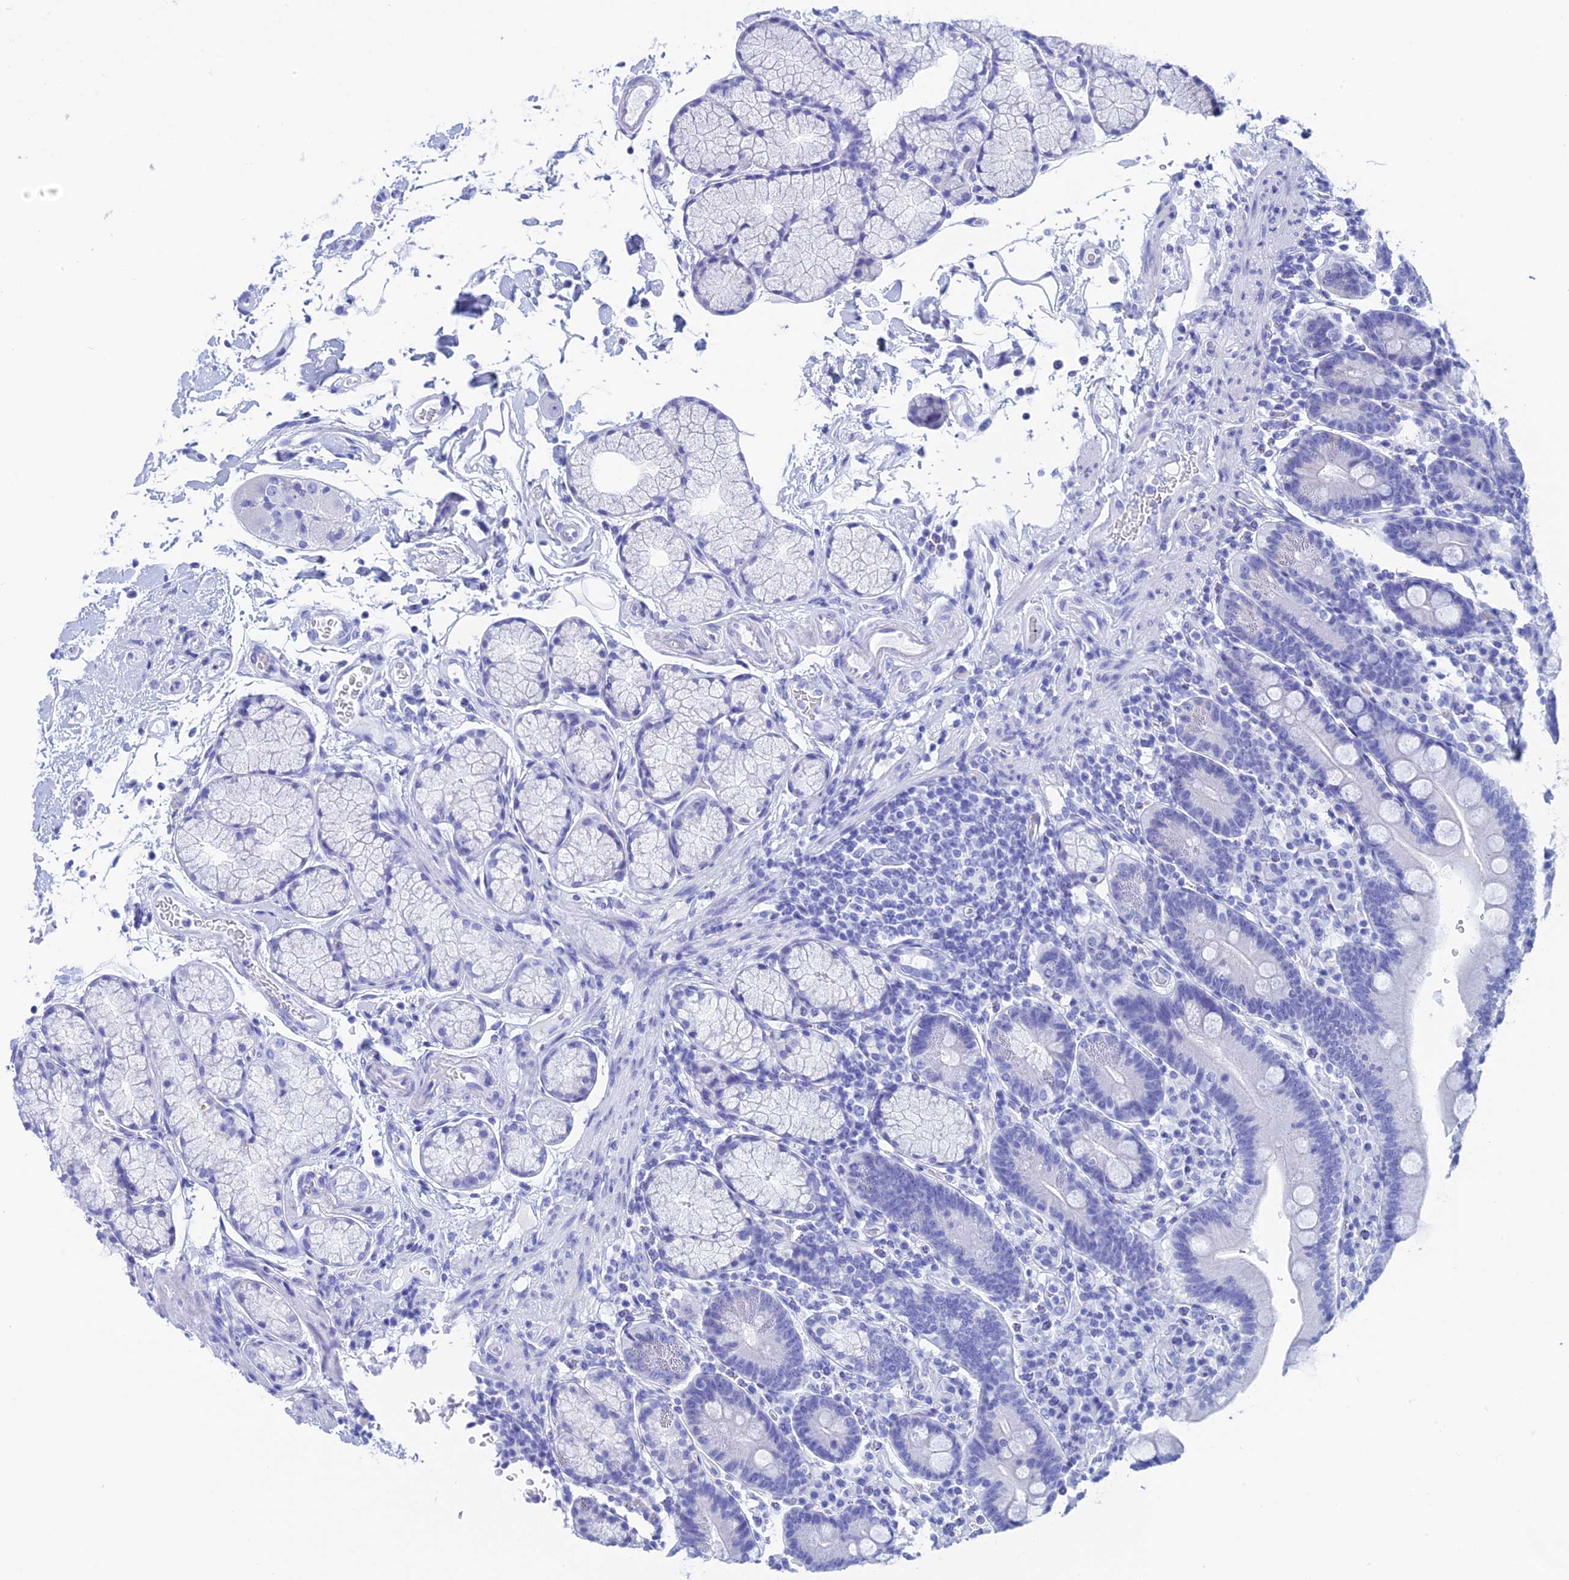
{"staining": {"intensity": "negative", "quantity": "none", "location": "none"}, "tissue": "duodenum", "cell_type": "Glandular cells", "image_type": "normal", "snomed": [{"axis": "morphology", "description": "Normal tissue, NOS"}, {"axis": "topography", "description": "Small intestine, NOS"}], "caption": "High power microscopy image of an immunohistochemistry image of normal duodenum, revealing no significant positivity in glandular cells. The staining is performed using DAB (3,3'-diaminobenzidine) brown chromogen with nuclei counter-stained in using hematoxylin.", "gene": "TEX101", "patient": {"sex": "female", "age": 71}}